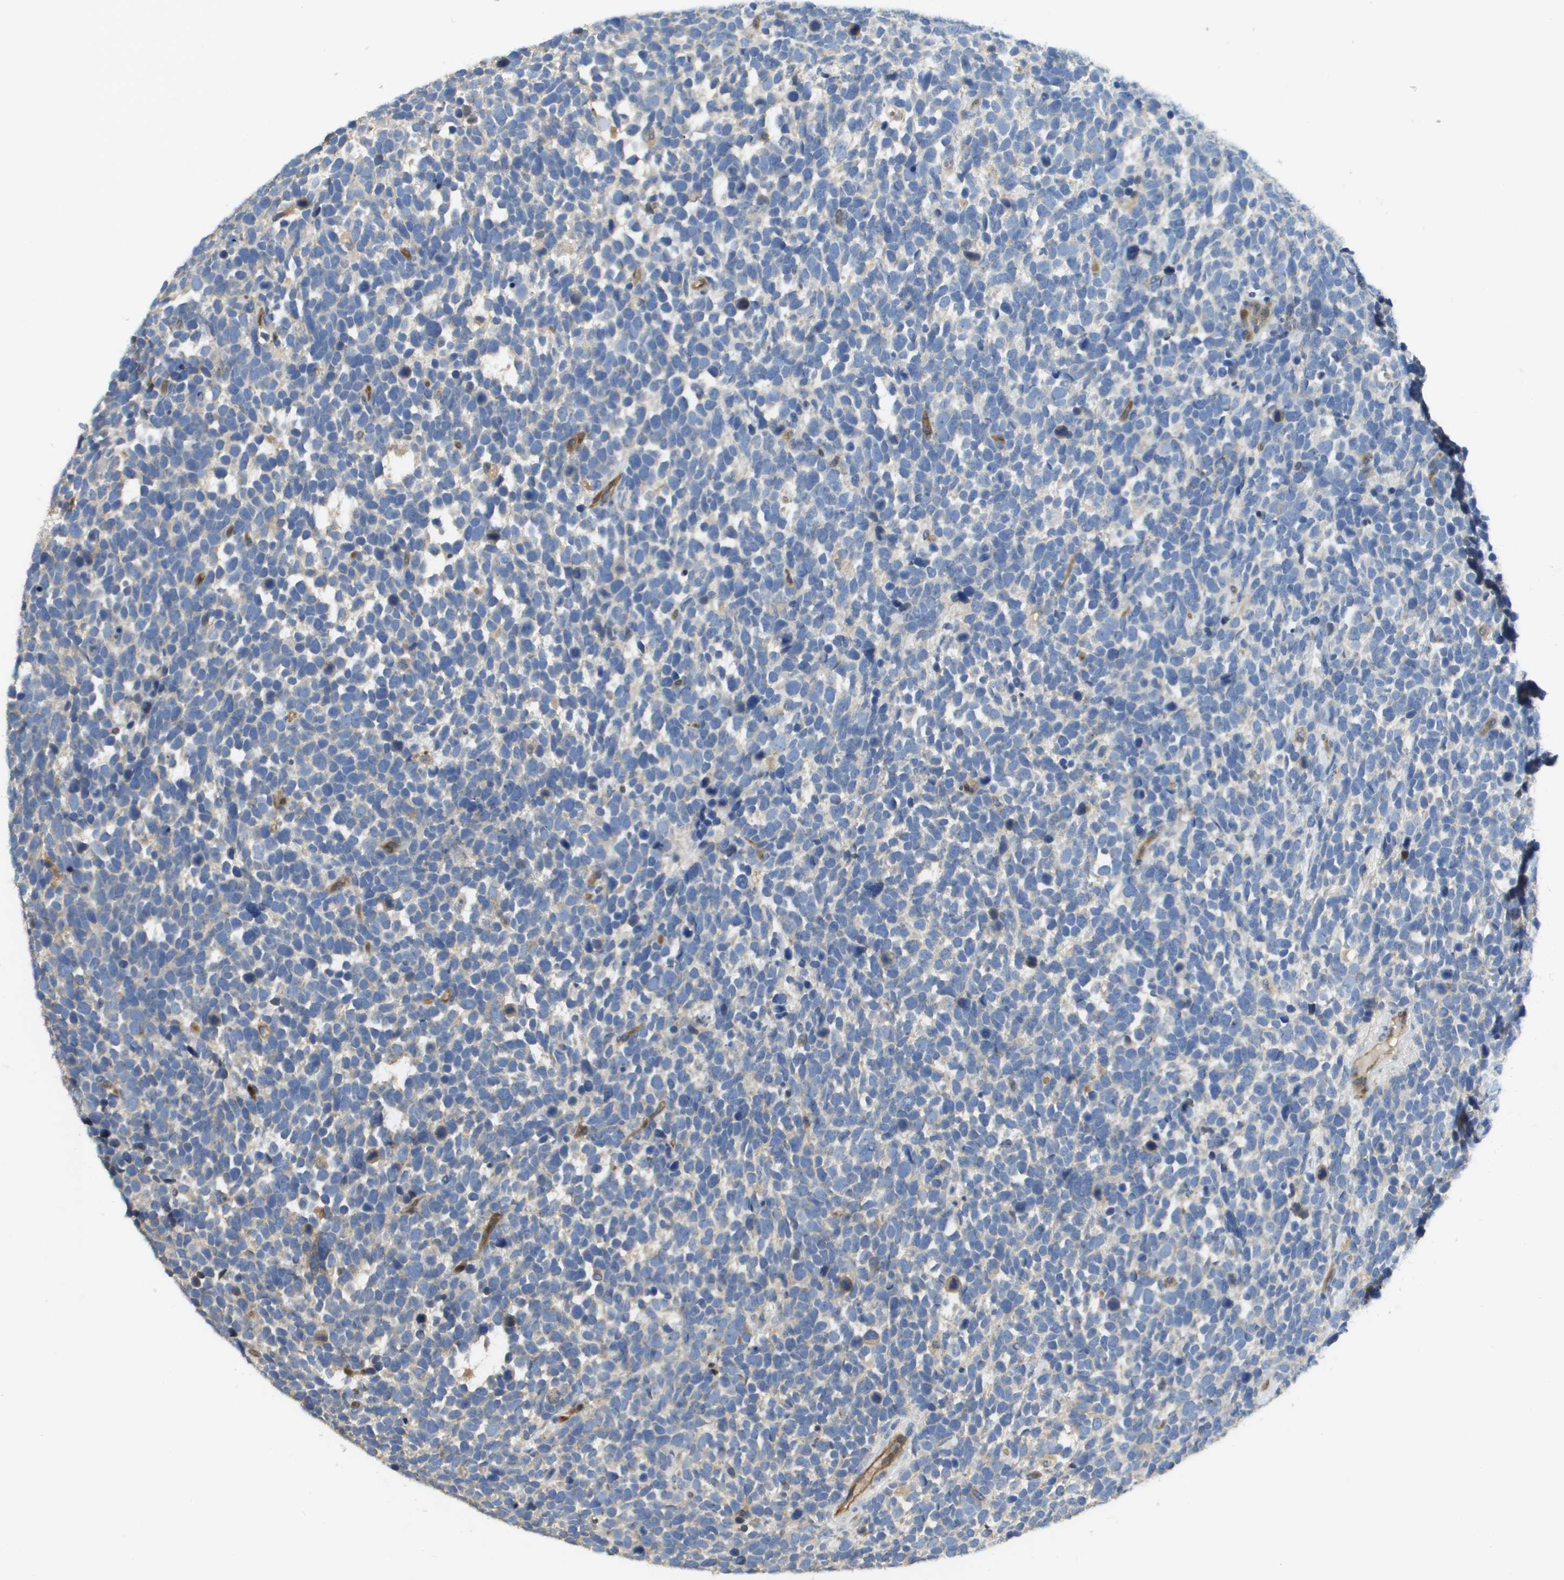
{"staining": {"intensity": "negative", "quantity": "none", "location": "none"}, "tissue": "urothelial cancer", "cell_type": "Tumor cells", "image_type": "cancer", "snomed": [{"axis": "morphology", "description": "Urothelial carcinoma, High grade"}, {"axis": "topography", "description": "Urinary bladder"}], "caption": "IHC photomicrograph of neoplastic tissue: human urothelial cancer stained with DAB (3,3'-diaminobenzidine) demonstrates no significant protein staining in tumor cells.", "gene": "CASP10", "patient": {"sex": "female", "age": 82}}